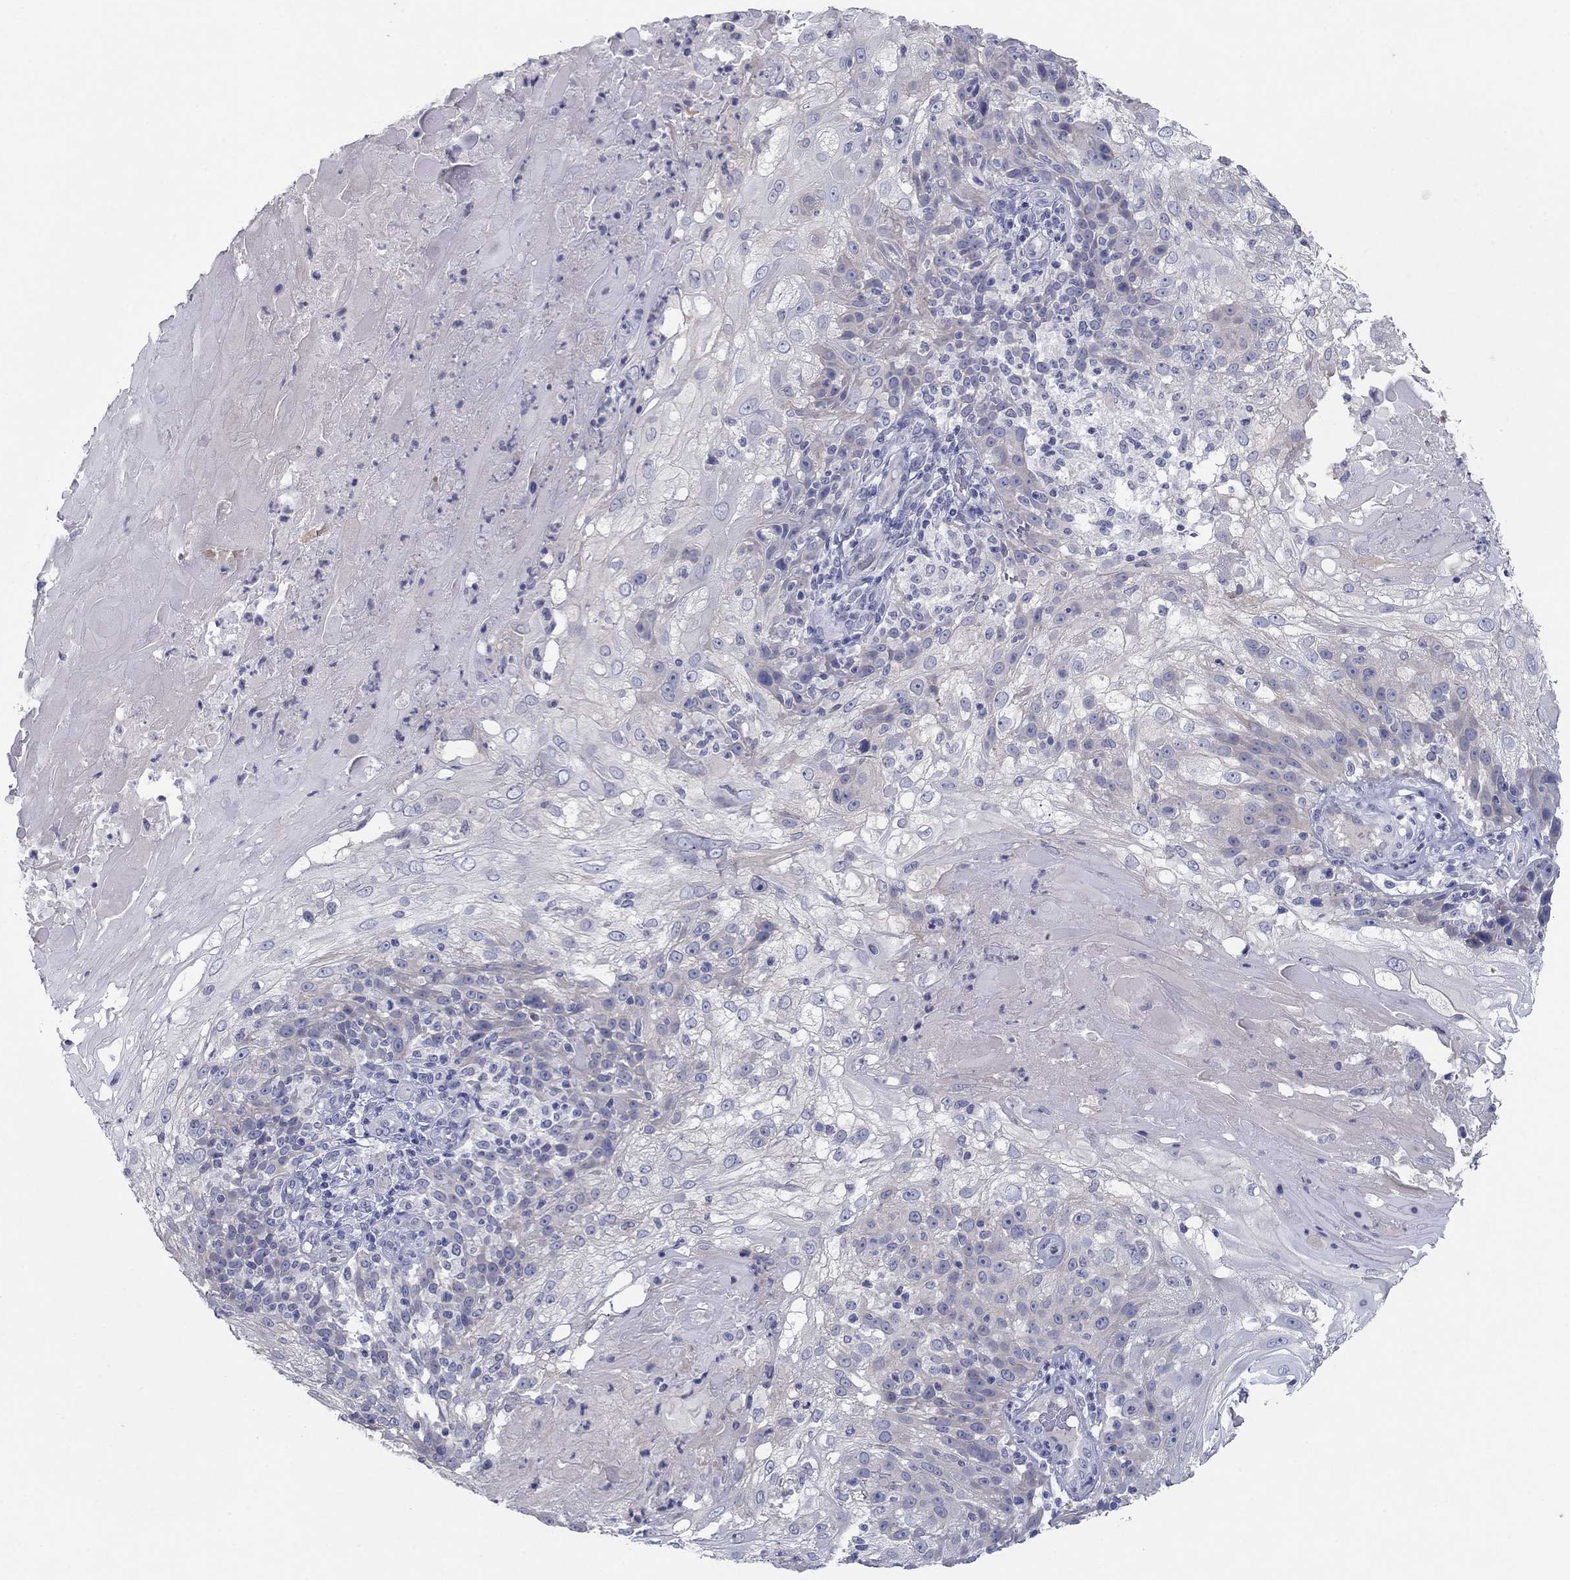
{"staining": {"intensity": "negative", "quantity": "none", "location": "none"}, "tissue": "skin cancer", "cell_type": "Tumor cells", "image_type": "cancer", "snomed": [{"axis": "morphology", "description": "Normal tissue, NOS"}, {"axis": "morphology", "description": "Squamous cell carcinoma, NOS"}, {"axis": "topography", "description": "Skin"}], "caption": "This is an immunohistochemistry (IHC) micrograph of skin cancer. There is no staining in tumor cells.", "gene": "PLS1", "patient": {"sex": "female", "age": 83}}